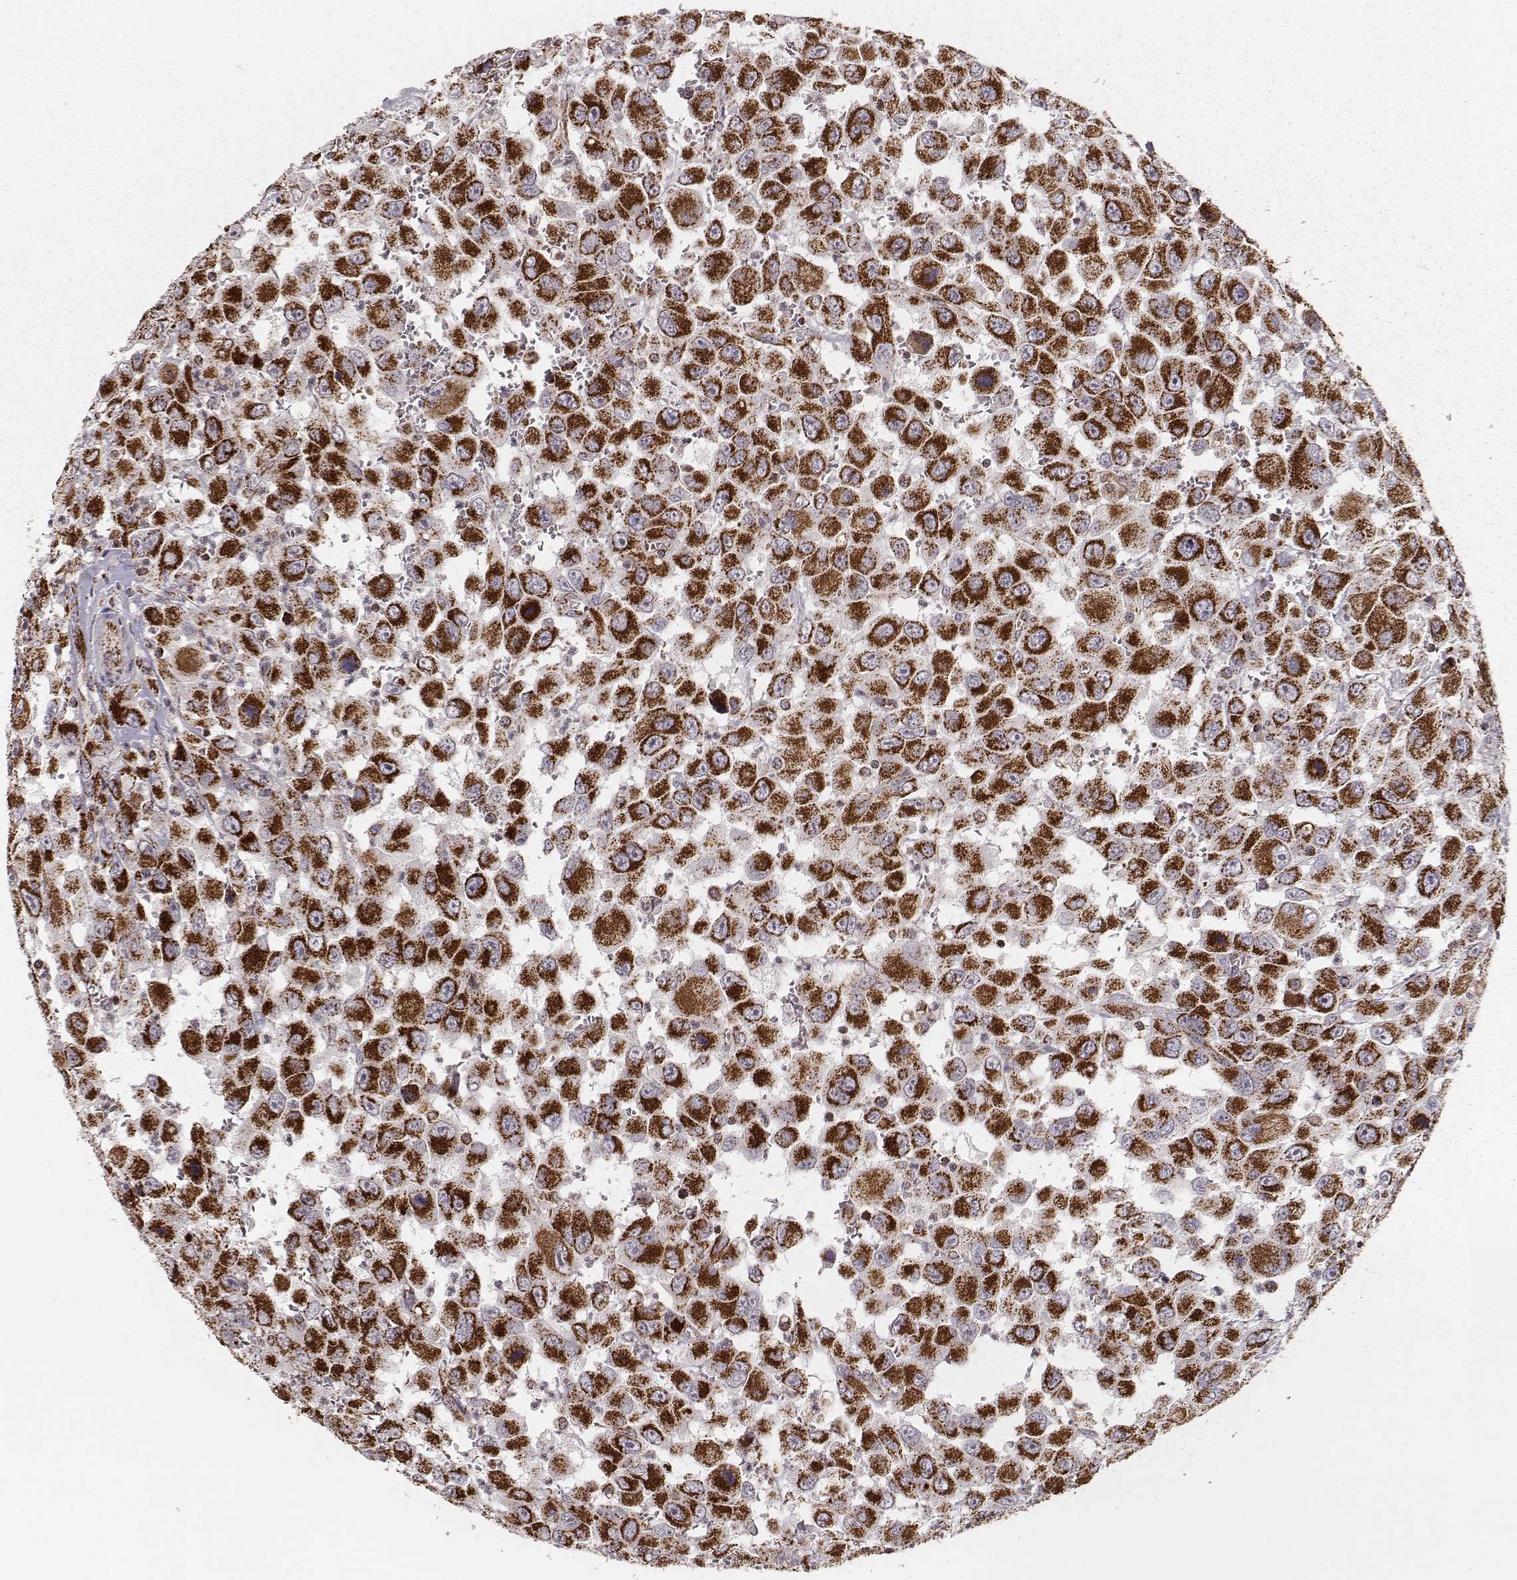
{"staining": {"intensity": "strong", "quantity": ">75%", "location": "cytoplasmic/membranous"}, "tissue": "head and neck cancer", "cell_type": "Tumor cells", "image_type": "cancer", "snomed": [{"axis": "morphology", "description": "Squamous cell carcinoma, NOS"}, {"axis": "morphology", "description": "Squamous cell carcinoma, metastatic, NOS"}, {"axis": "topography", "description": "Oral tissue"}, {"axis": "topography", "description": "Head-Neck"}], "caption": "A high amount of strong cytoplasmic/membranous expression is identified in approximately >75% of tumor cells in head and neck cancer tissue.", "gene": "TUFM", "patient": {"sex": "female", "age": 85}}